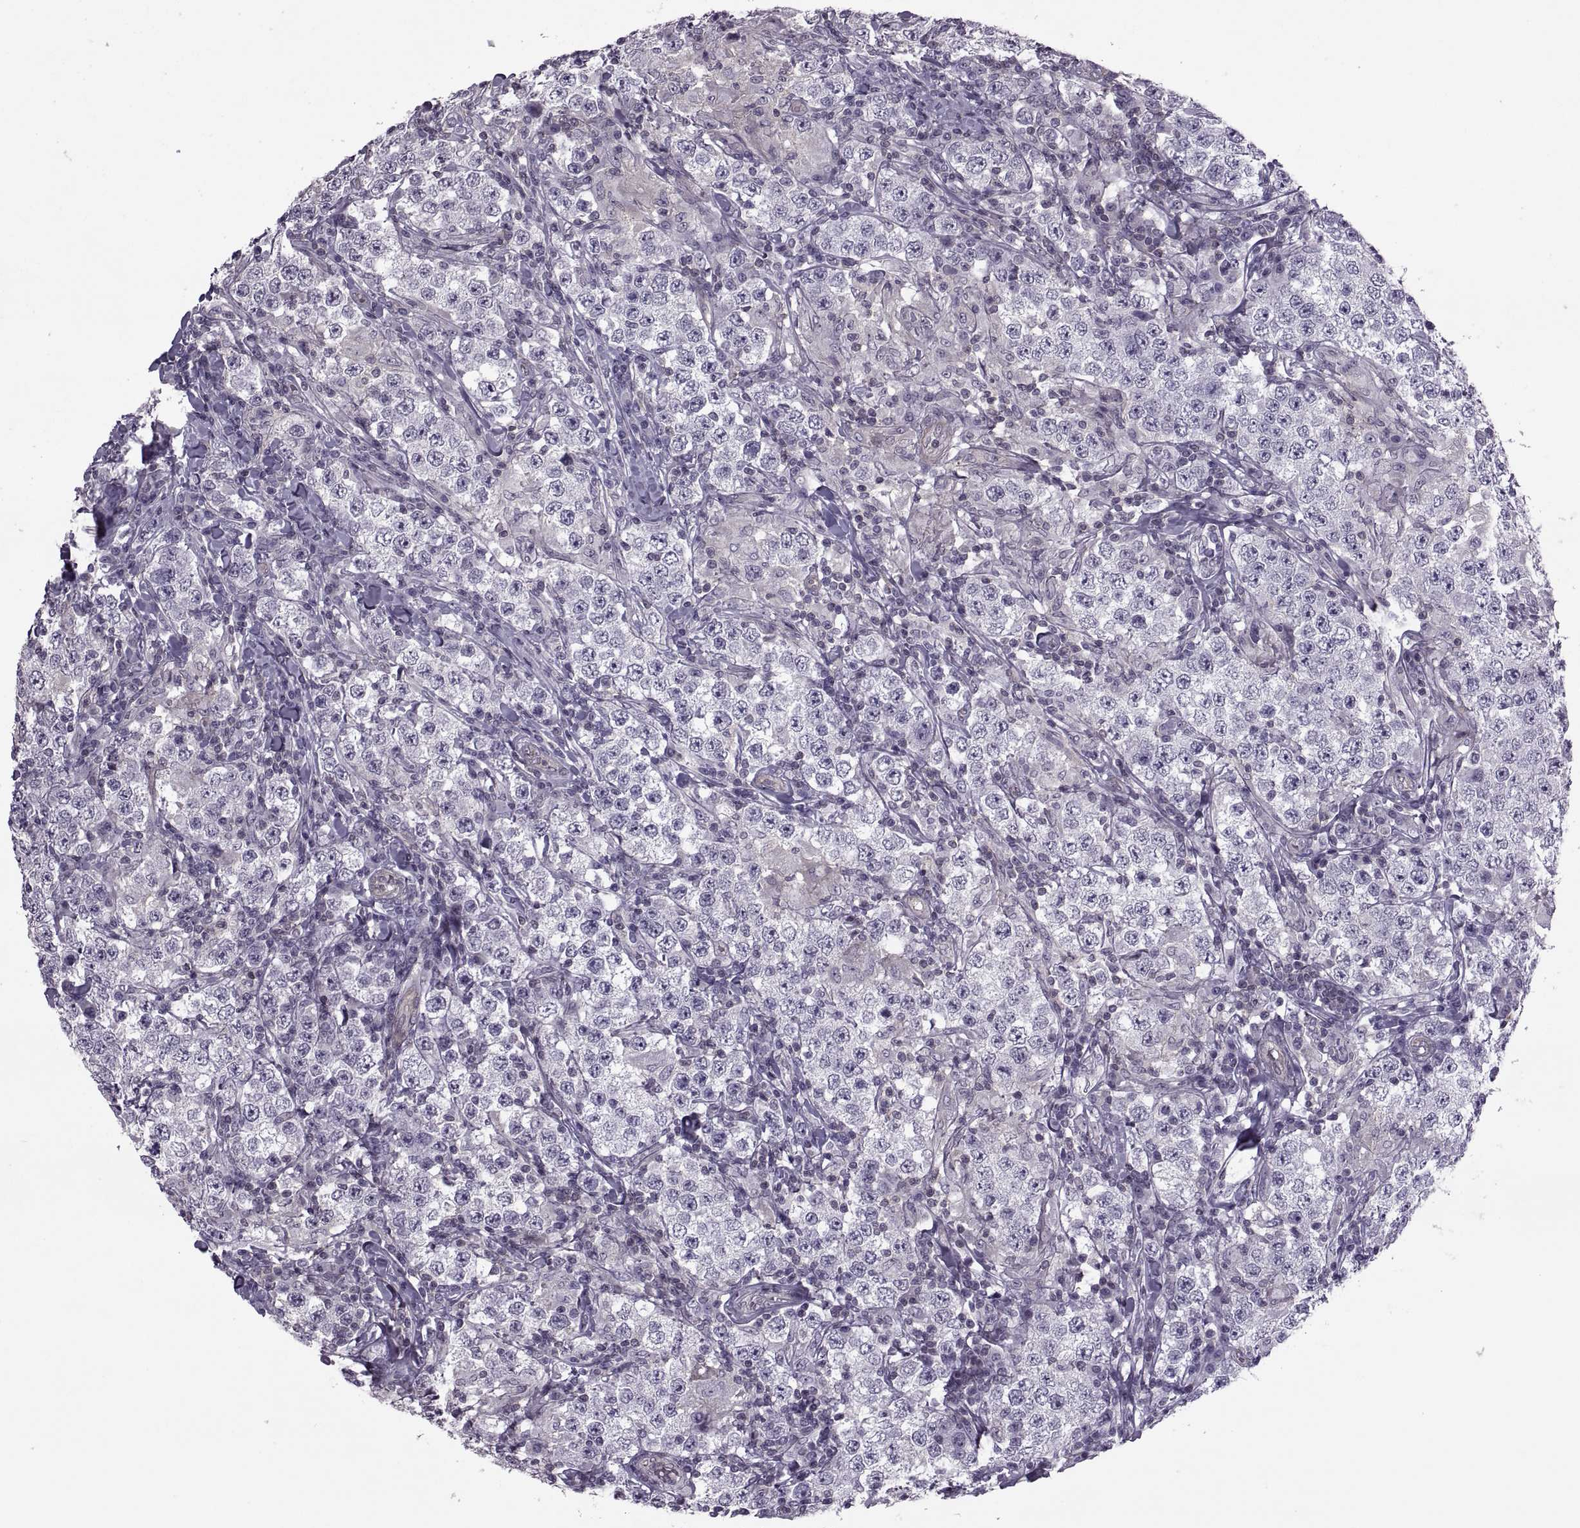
{"staining": {"intensity": "negative", "quantity": "none", "location": "none"}, "tissue": "testis cancer", "cell_type": "Tumor cells", "image_type": "cancer", "snomed": [{"axis": "morphology", "description": "Seminoma, NOS"}, {"axis": "morphology", "description": "Carcinoma, Embryonal, NOS"}, {"axis": "topography", "description": "Testis"}], "caption": "Protein analysis of testis cancer displays no significant expression in tumor cells.", "gene": "ODF3", "patient": {"sex": "male", "age": 41}}